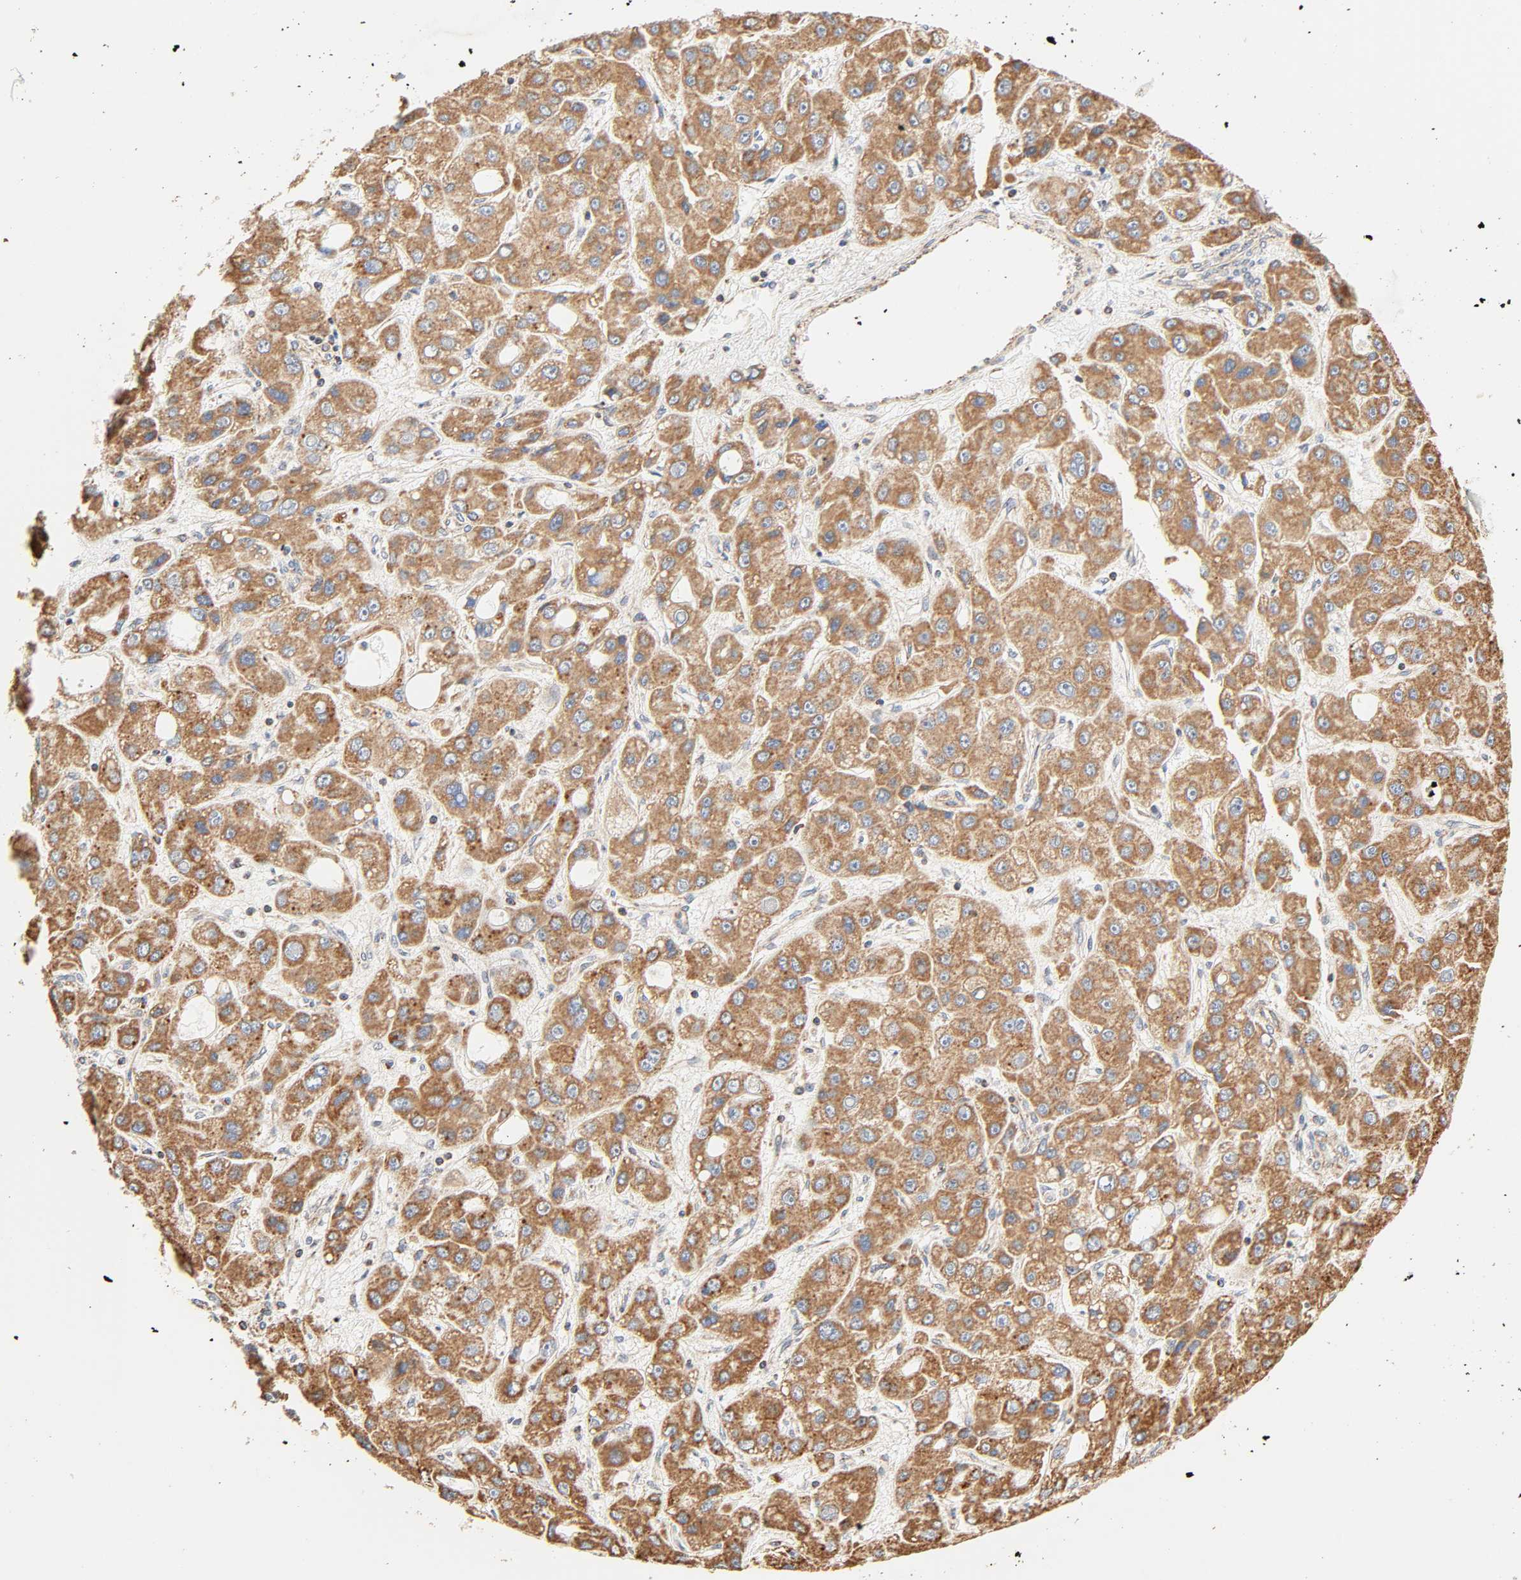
{"staining": {"intensity": "moderate", "quantity": ">75%", "location": "cytoplasmic/membranous"}, "tissue": "liver cancer", "cell_type": "Tumor cells", "image_type": "cancer", "snomed": [{"axis": "morphology", "description": "Carcinoma, Hepatocellular, NOS"}, {"axis": "topography", "description": "Liver"}], "caption": "The immunohistochemical stain highlights moderate cytoplasmic/membranous staining in tumor cells of liver cancer tissue.", "gene": "ZMAT5", "patient": {"sex": "male", "age": 55}}